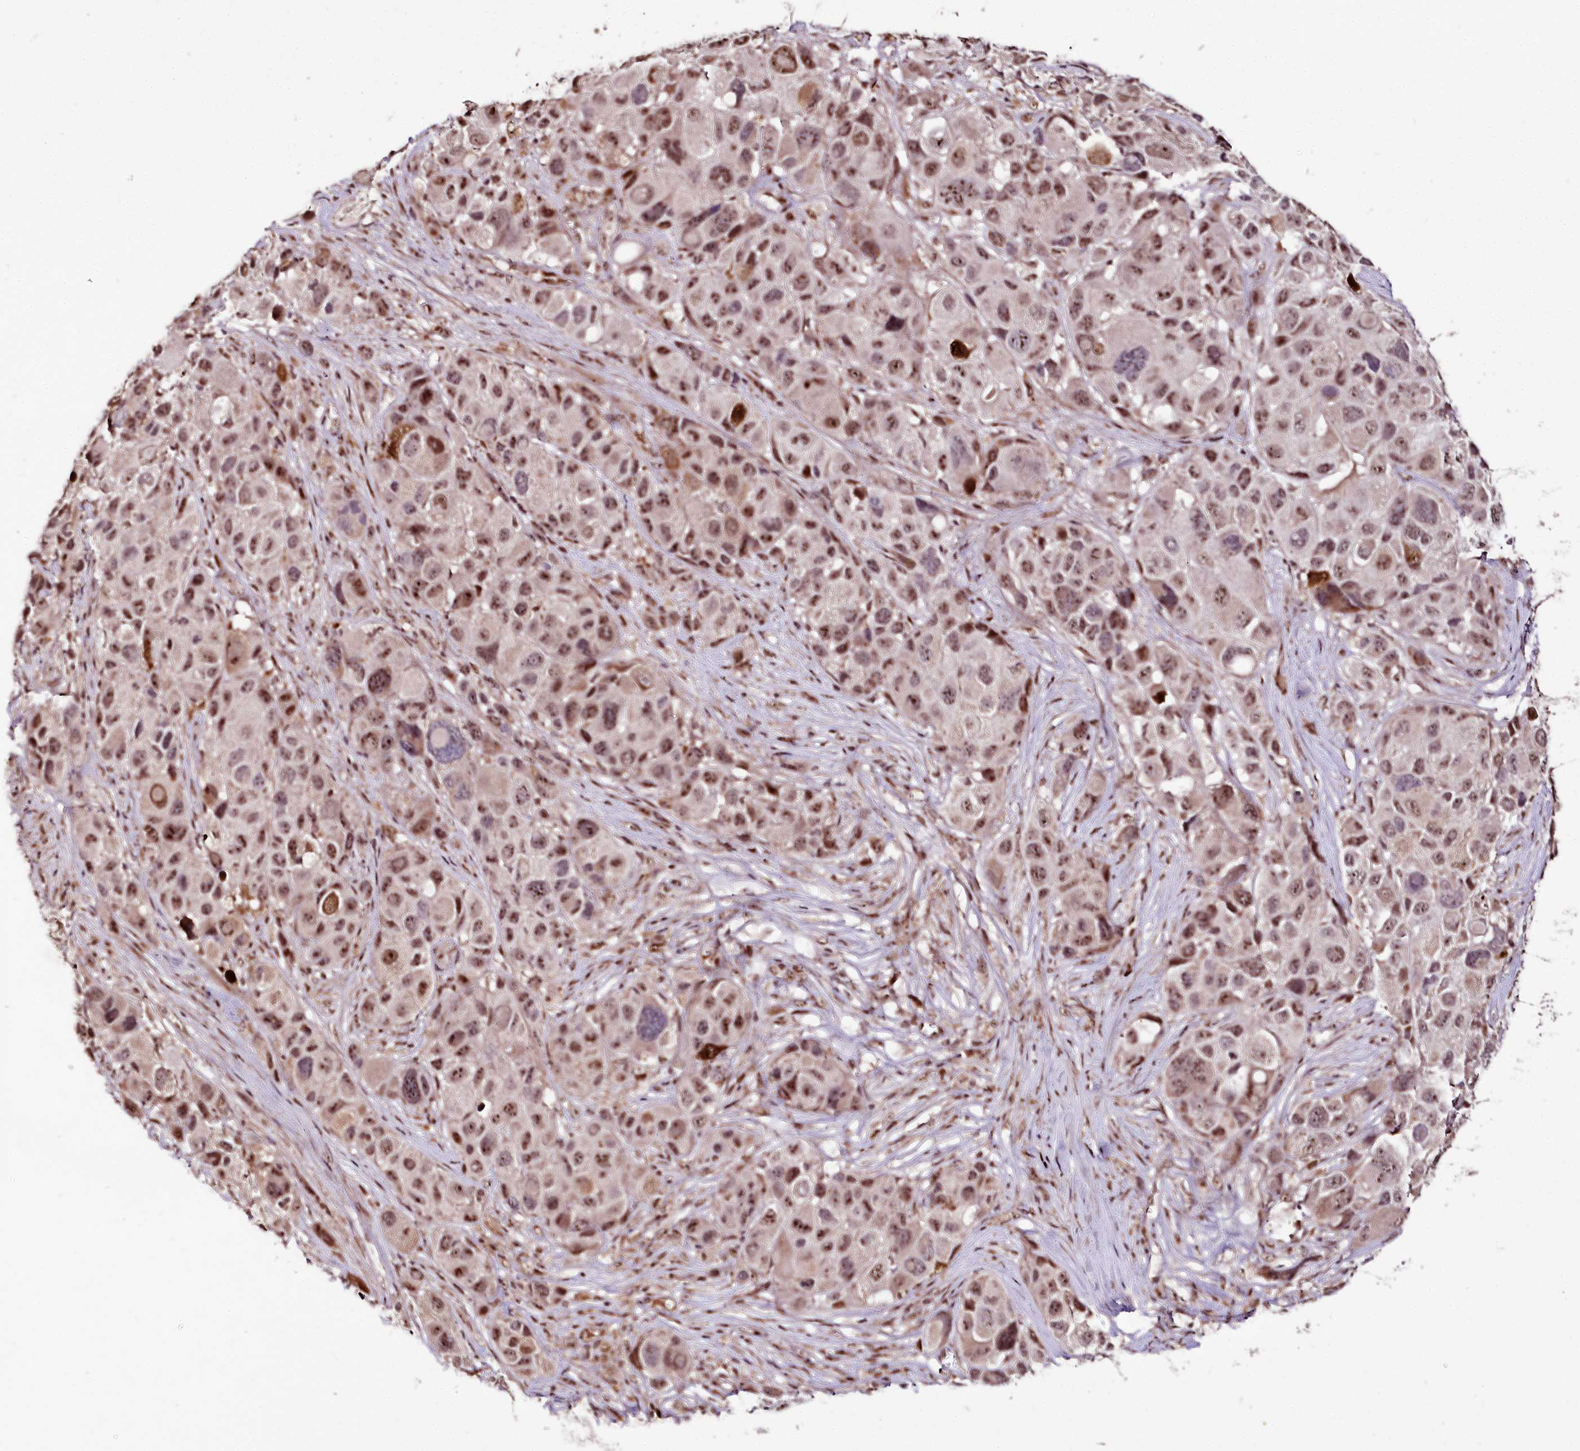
{"staining": {"intensity": "moderate", "quantity": ">75%", "location": "cytoplasmic/membranous,nuclear"}, "tissue": "melanoma", "cell_type": "Tumor cells", "image_type": "cancer", "snomed": [{"axis": "morphology", "description": "Malignant melanoma, NOS"}, {"axis": "topography", "description": "Skin of trunk"}], "caption": "High-power microscopy captured an immunohistochemistry photomicrograph of melanoma, revealing moderate cytoplasmic/membranous and nuclear positivity in approximately >75% of tumor cells. The staining was performed using DAB to visualize the protein expression in brown, while the nuclei were stained in blue with hematoxylin (Magnification: 20x).", "gene": "DMP1", "patient": {"sex": "male", "age": 71}}